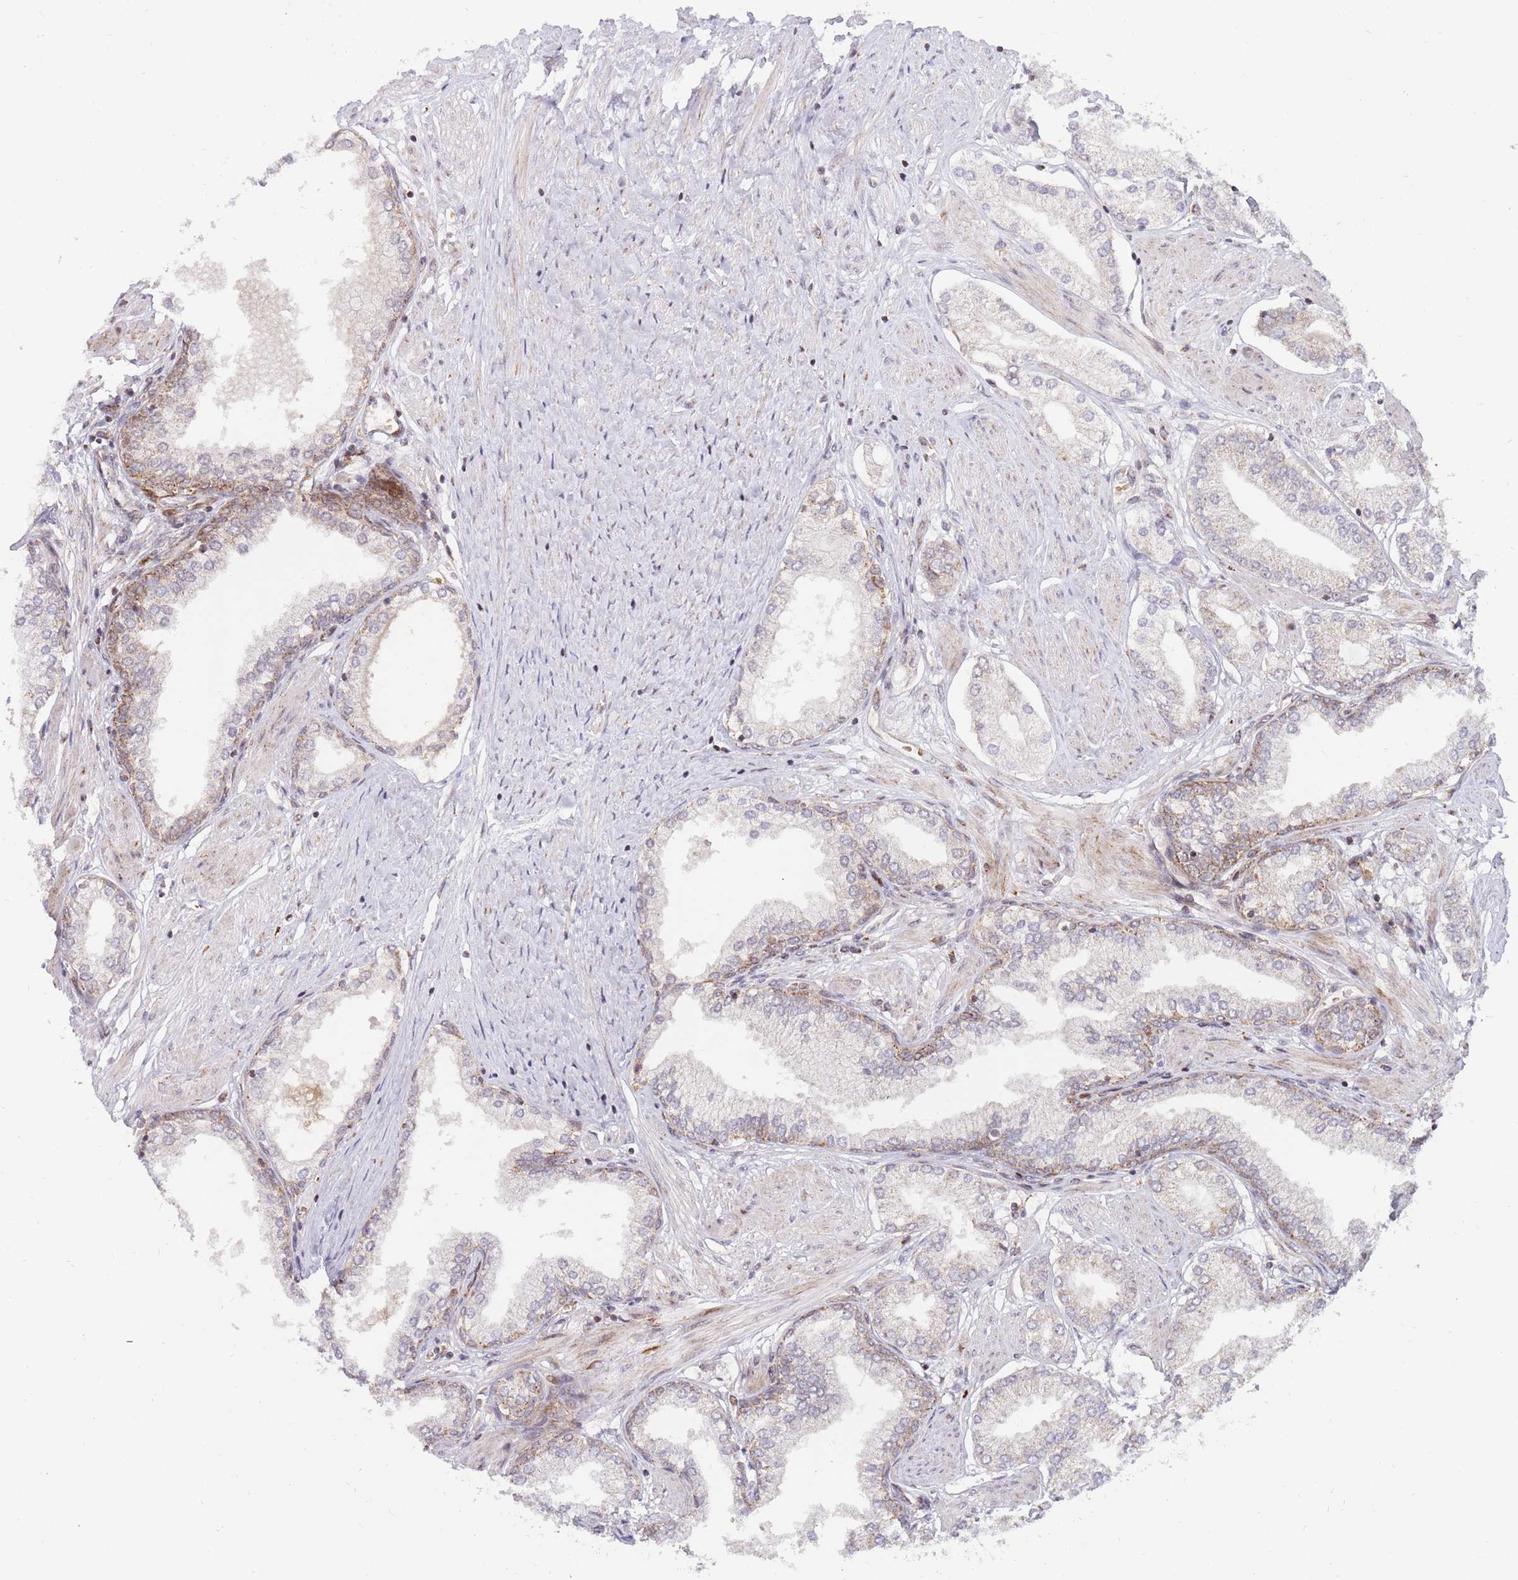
{"staining": {"intensity": "weak", "quantity": "<25%", "location": "cytoplasmic/membranous"}, "tissue": "prostate cancer", "cell_type": "Tumor cells", "image_type": "cancer", "snomed": [{"axis": "morphology", "description": "Adenocarcinoma, High grade"}, {"axis": "topography", "description": "Prostate and seminal vesicle, NOS"}], "caption": "Tumor cells show no significant protein staining in prostate high-grade adenocarcinoma.", "gene": "BOD1L1", "patient": {"sex": "male", "age": 64}}